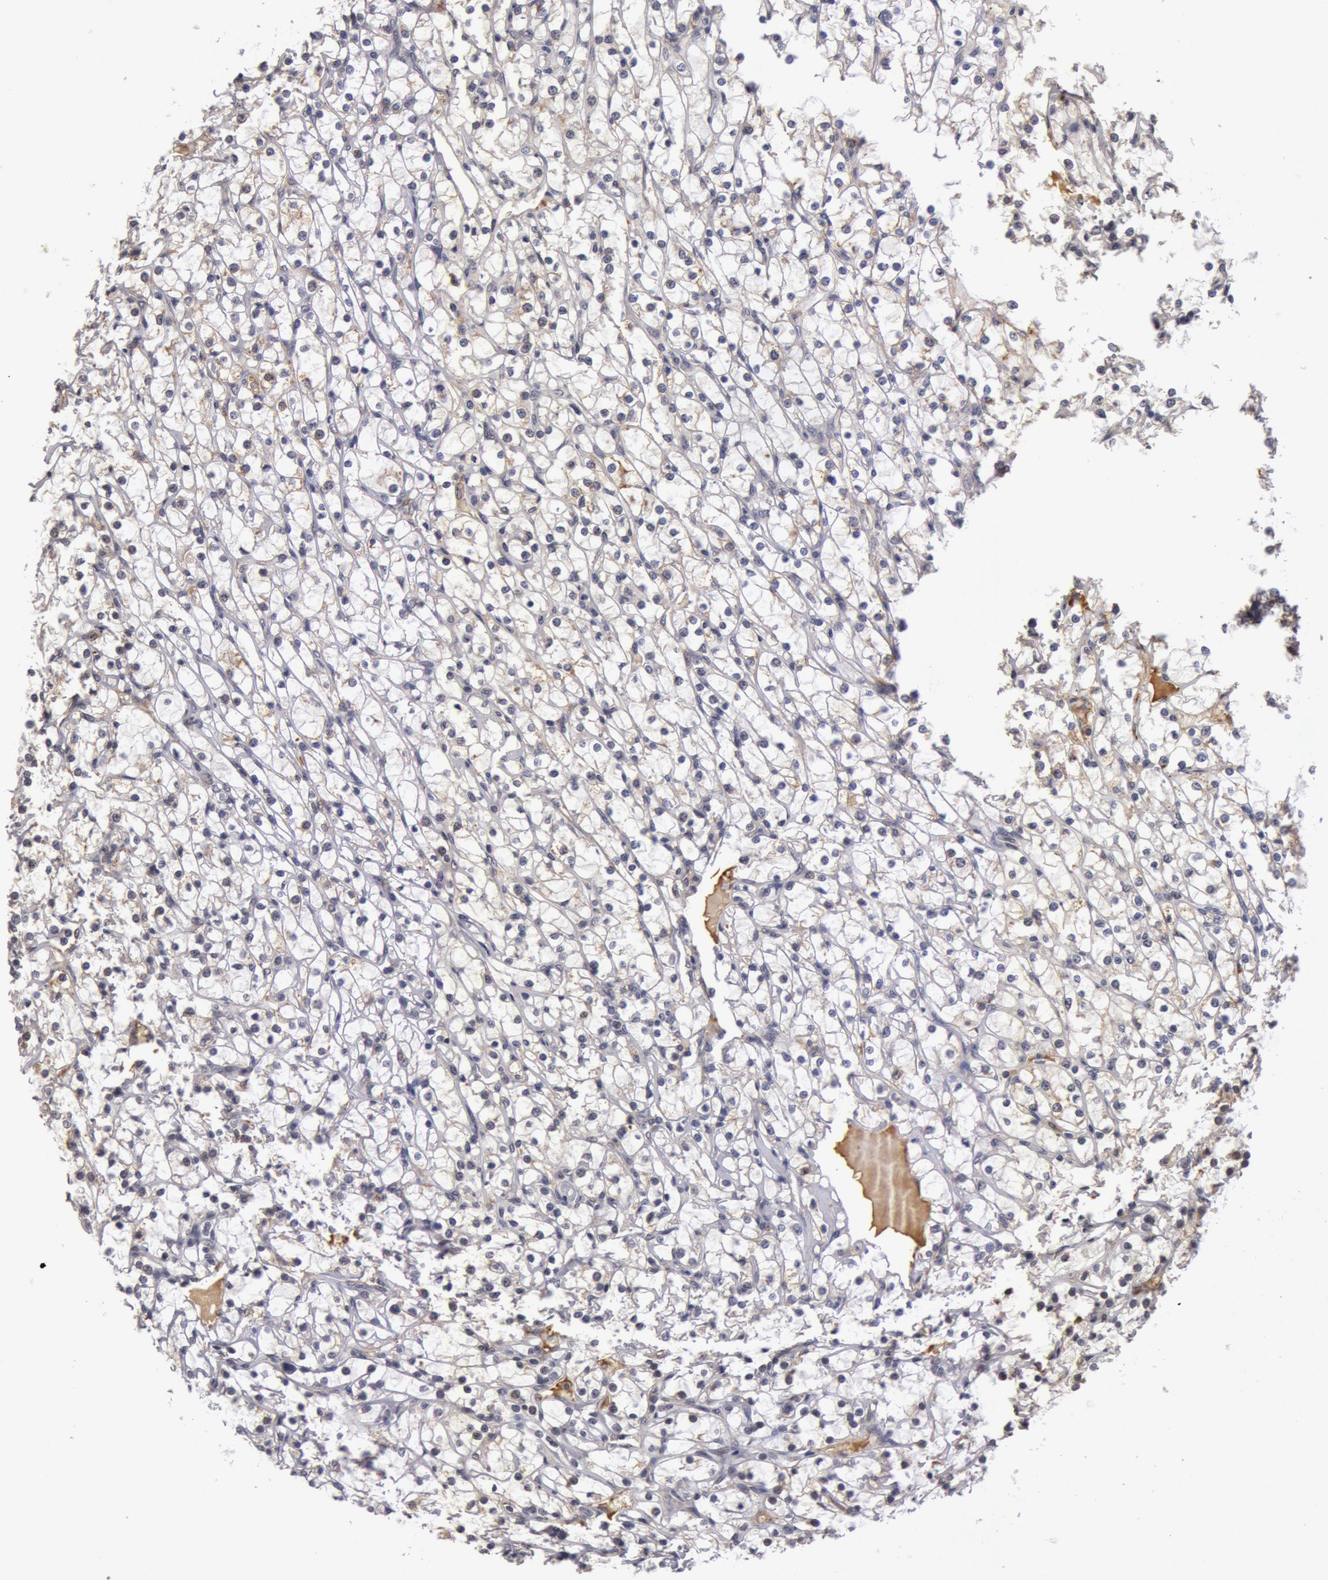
{"staining": {"intensity": "weak", "quantity": "<25%", "location": "cytoplasmic/membranous"}, "tissue": "renal cancer", "cell_type": "Tumor cells", "image_type": "cancer", "snomed": [{"axis": "morphology", "description": "Adenocarcinoma, NOS"}, {"axis": "topography", "description": "Kidney"}], "caption": "IHC image of human renal cancer stained for a protein (brown), which shows no staining in tumor cells. (IHC, brightfield microscopy, high magnification).", "gene": "SYTL4", "patient": {"sex": "female", "age": 73}}